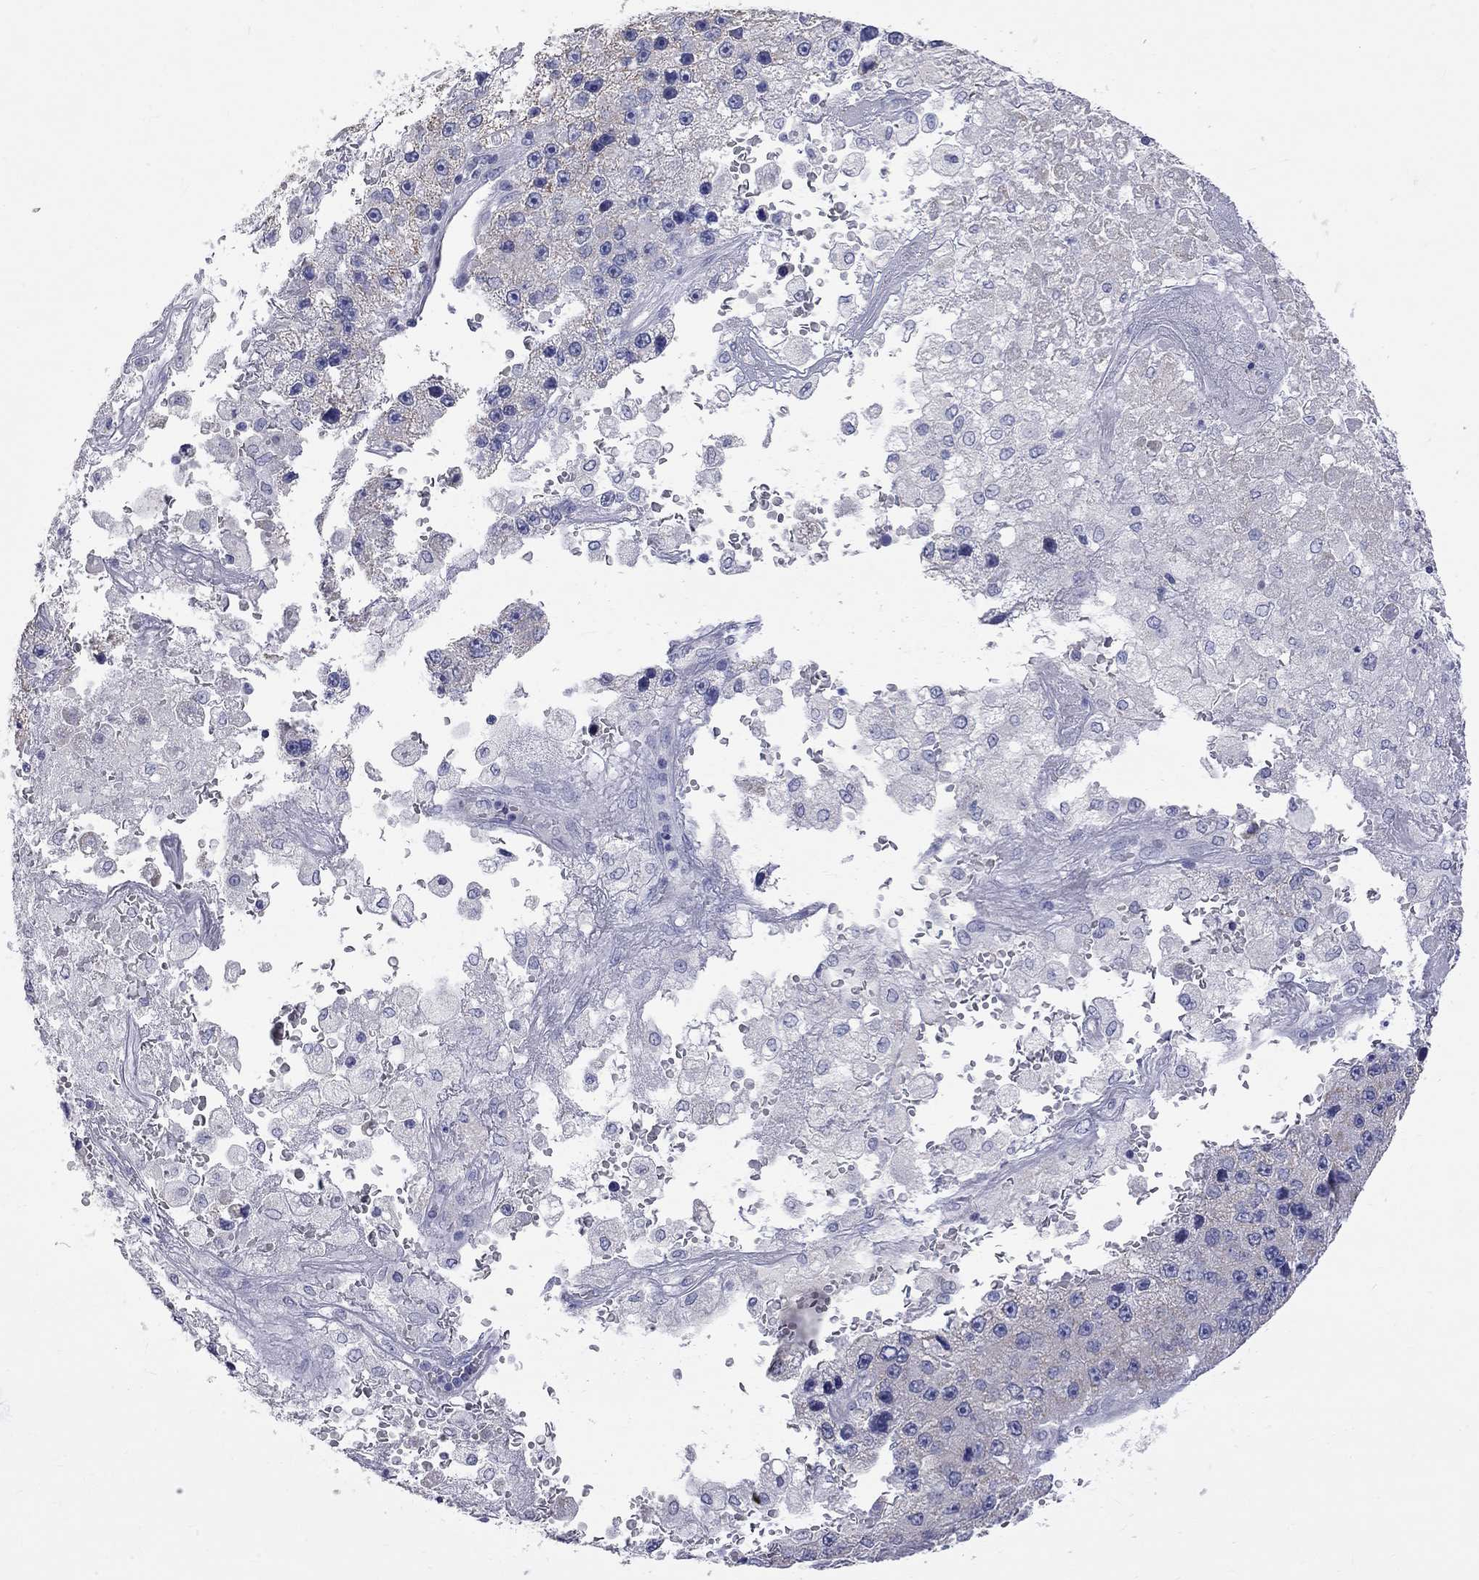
{"staining": {"intensity": "negative", "quantity": "none", "location": "none"}, "tissue": "liver cancer", "cell_type": "Tumor cells", "image_type": "cancer", "snomed": [{"axis": "morphology", "description": "Carcinoma, Hepatocellular, NOS"}, {"axis": "topography", "description": "Liver"}], "caption": "The IHC histopathology image has no significant staining in tumor cells of liver cancer tissue.", "gene": "KCND2", "patient": {"sex": "female", "age": 73}}